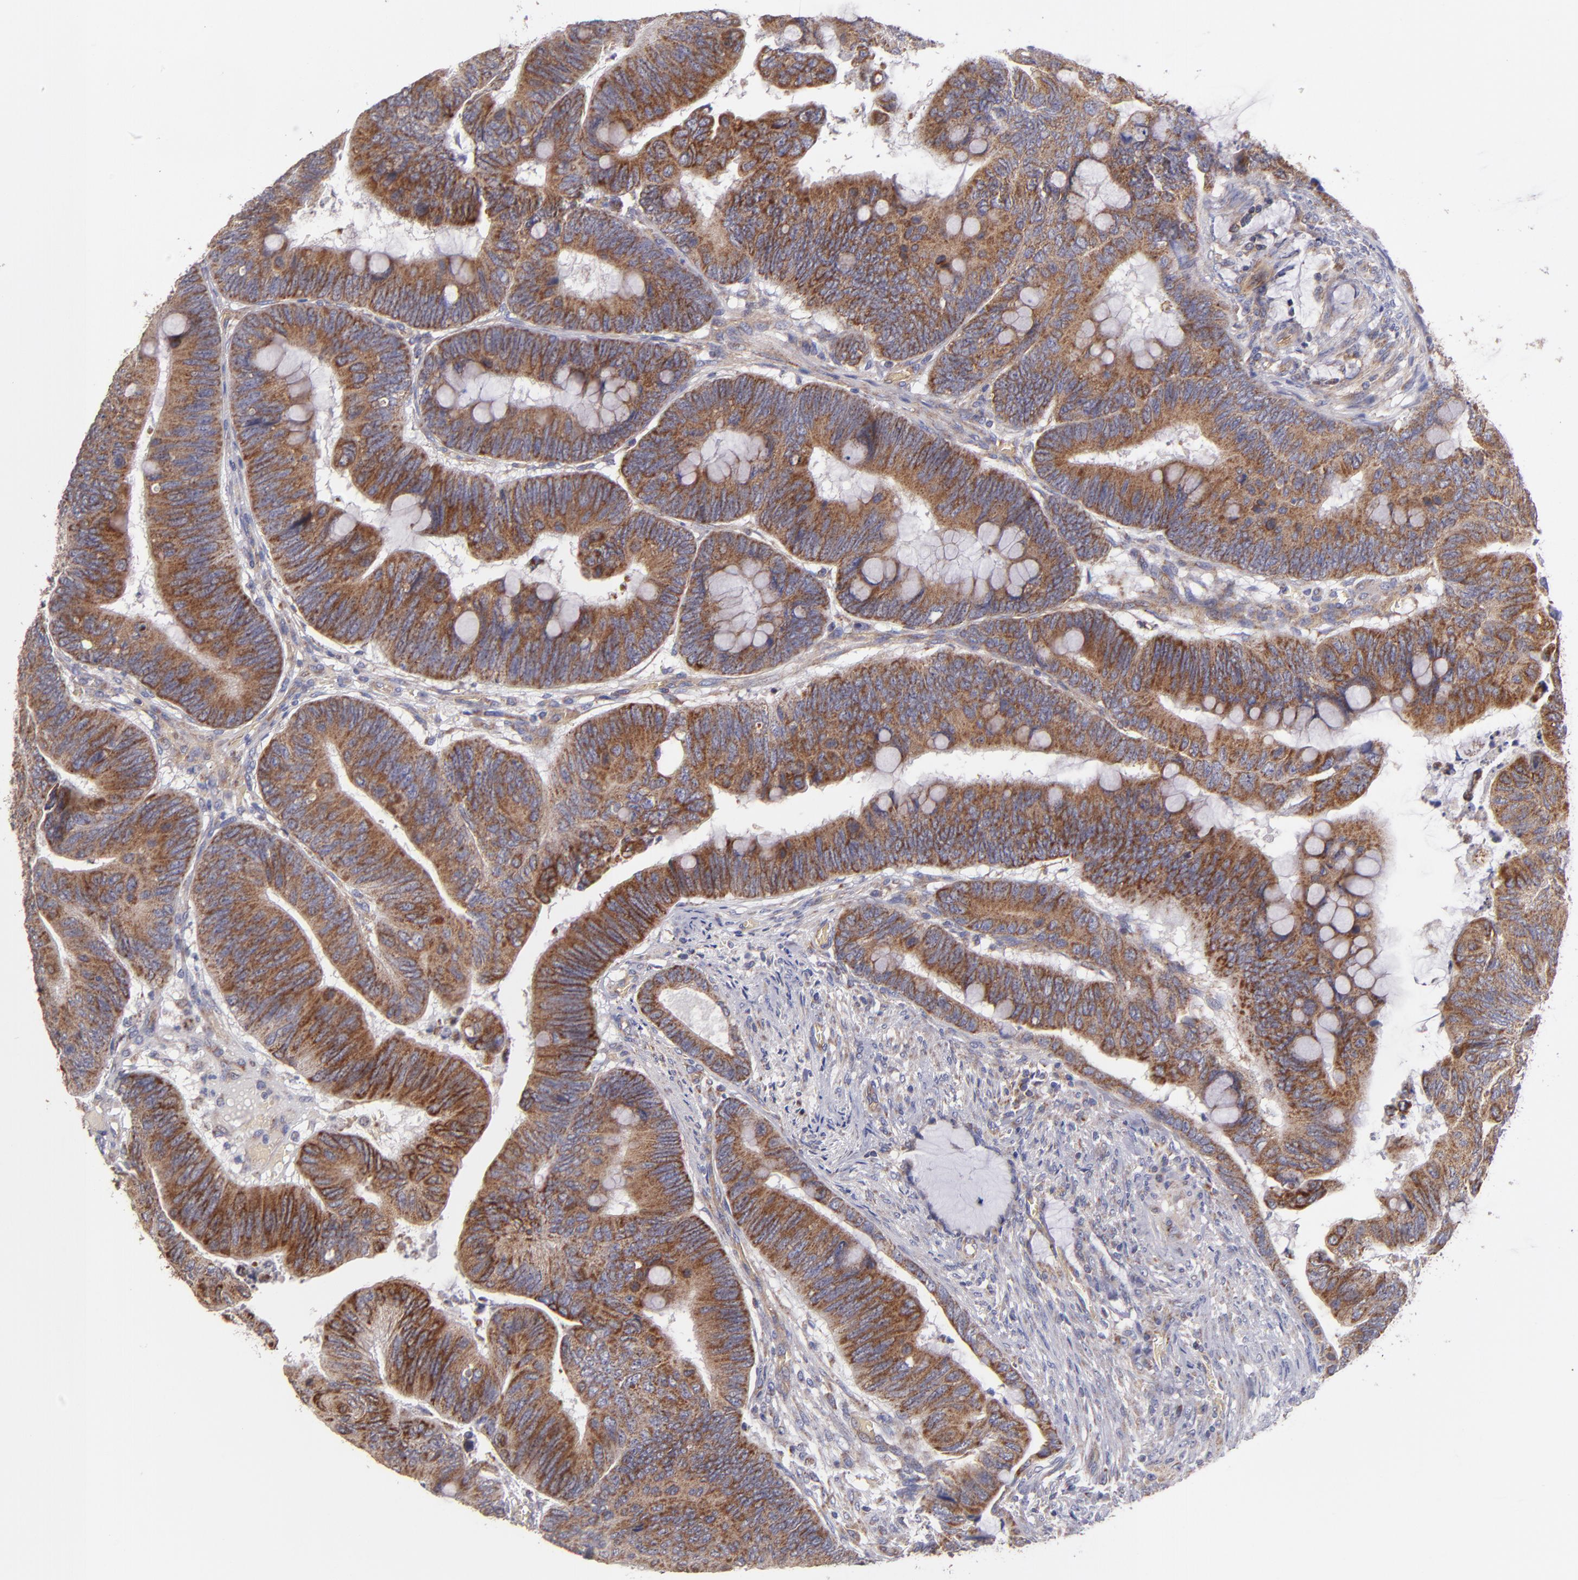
{"staining": {"intensity": "moderate", "quantity": ">75%", "location": "cytoplasmic/membranous"}, "tissue": "colorectal cancer", "cell_type": "Tumor cells", "image_type": "cancer", "snomed": [{"axis": "morphology", "description": "Normal tissue, NOS"}, {"axis": "morphology", "description": "Adenocarcinoma, NOS"}, {"axis": "topography", "description": "Rectum"}], "caption": "Immunohistochemical staining of human colorectal adenocarcinoma shows medium levels of moderate cytoplasmic/membranous protein staining in approximately >75% of tumor cells.", "gene": "CLTA", "patient": {"sex": "male", "age": 92}}